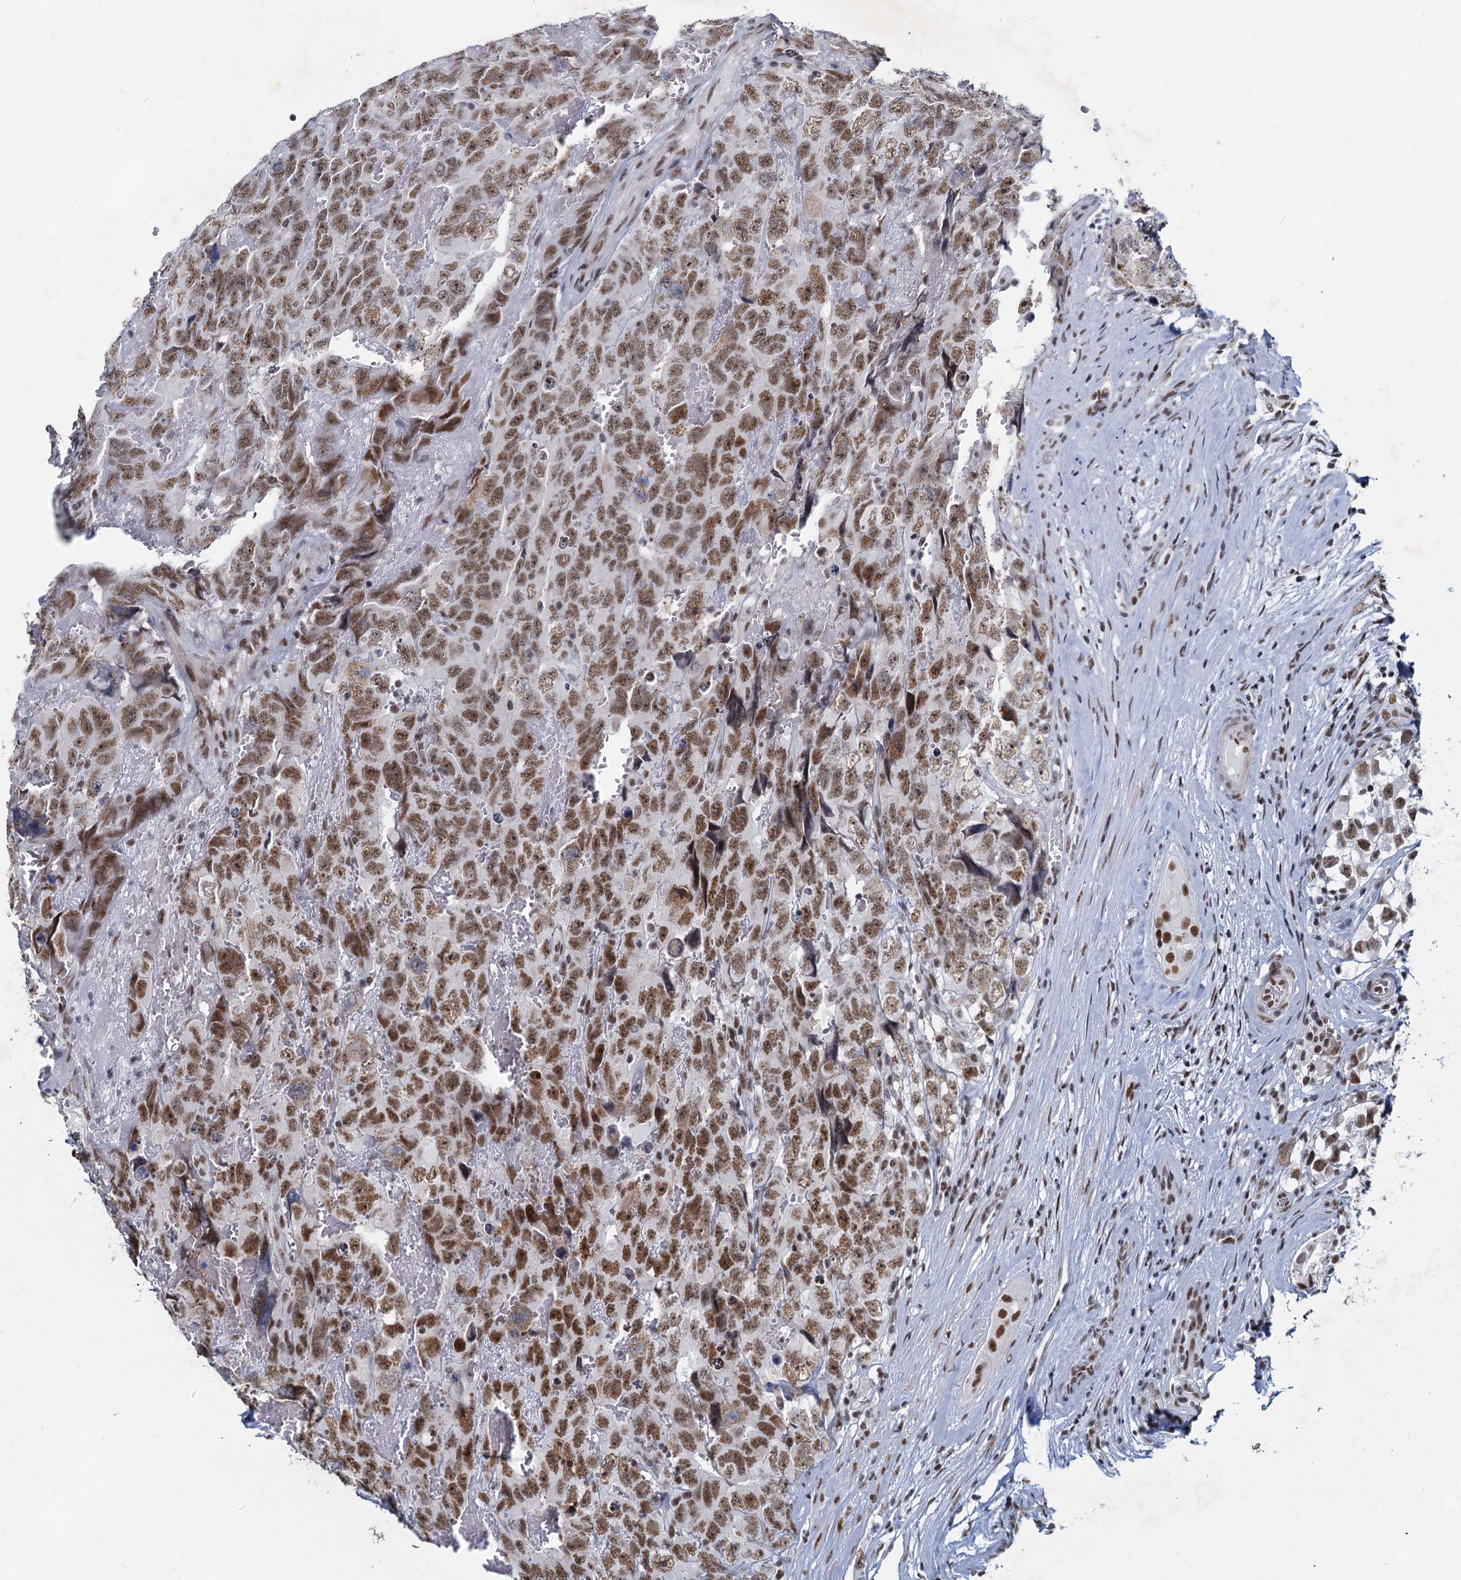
{"staining": {"intensity": "moderate", "quantity": ">75%", "location": "nuclear"}, "tissue": "testis cancer", "cell_type": "Tumor cells", "image_type": "cancer", "snomed": [{"axis": "morphology", "description": "Carcinoma, Embryonal, NOS"}, {"axis": "topography", "description": "Testis"}], "caption": "Immunohistochemical staining of testis embryonal carcinoma demonstrates medium levels of moderate nuclear positivity in approximately >75% of tumor cells.", "gene": "METTL14", "patient": {"sex": "male", "age": 45}}